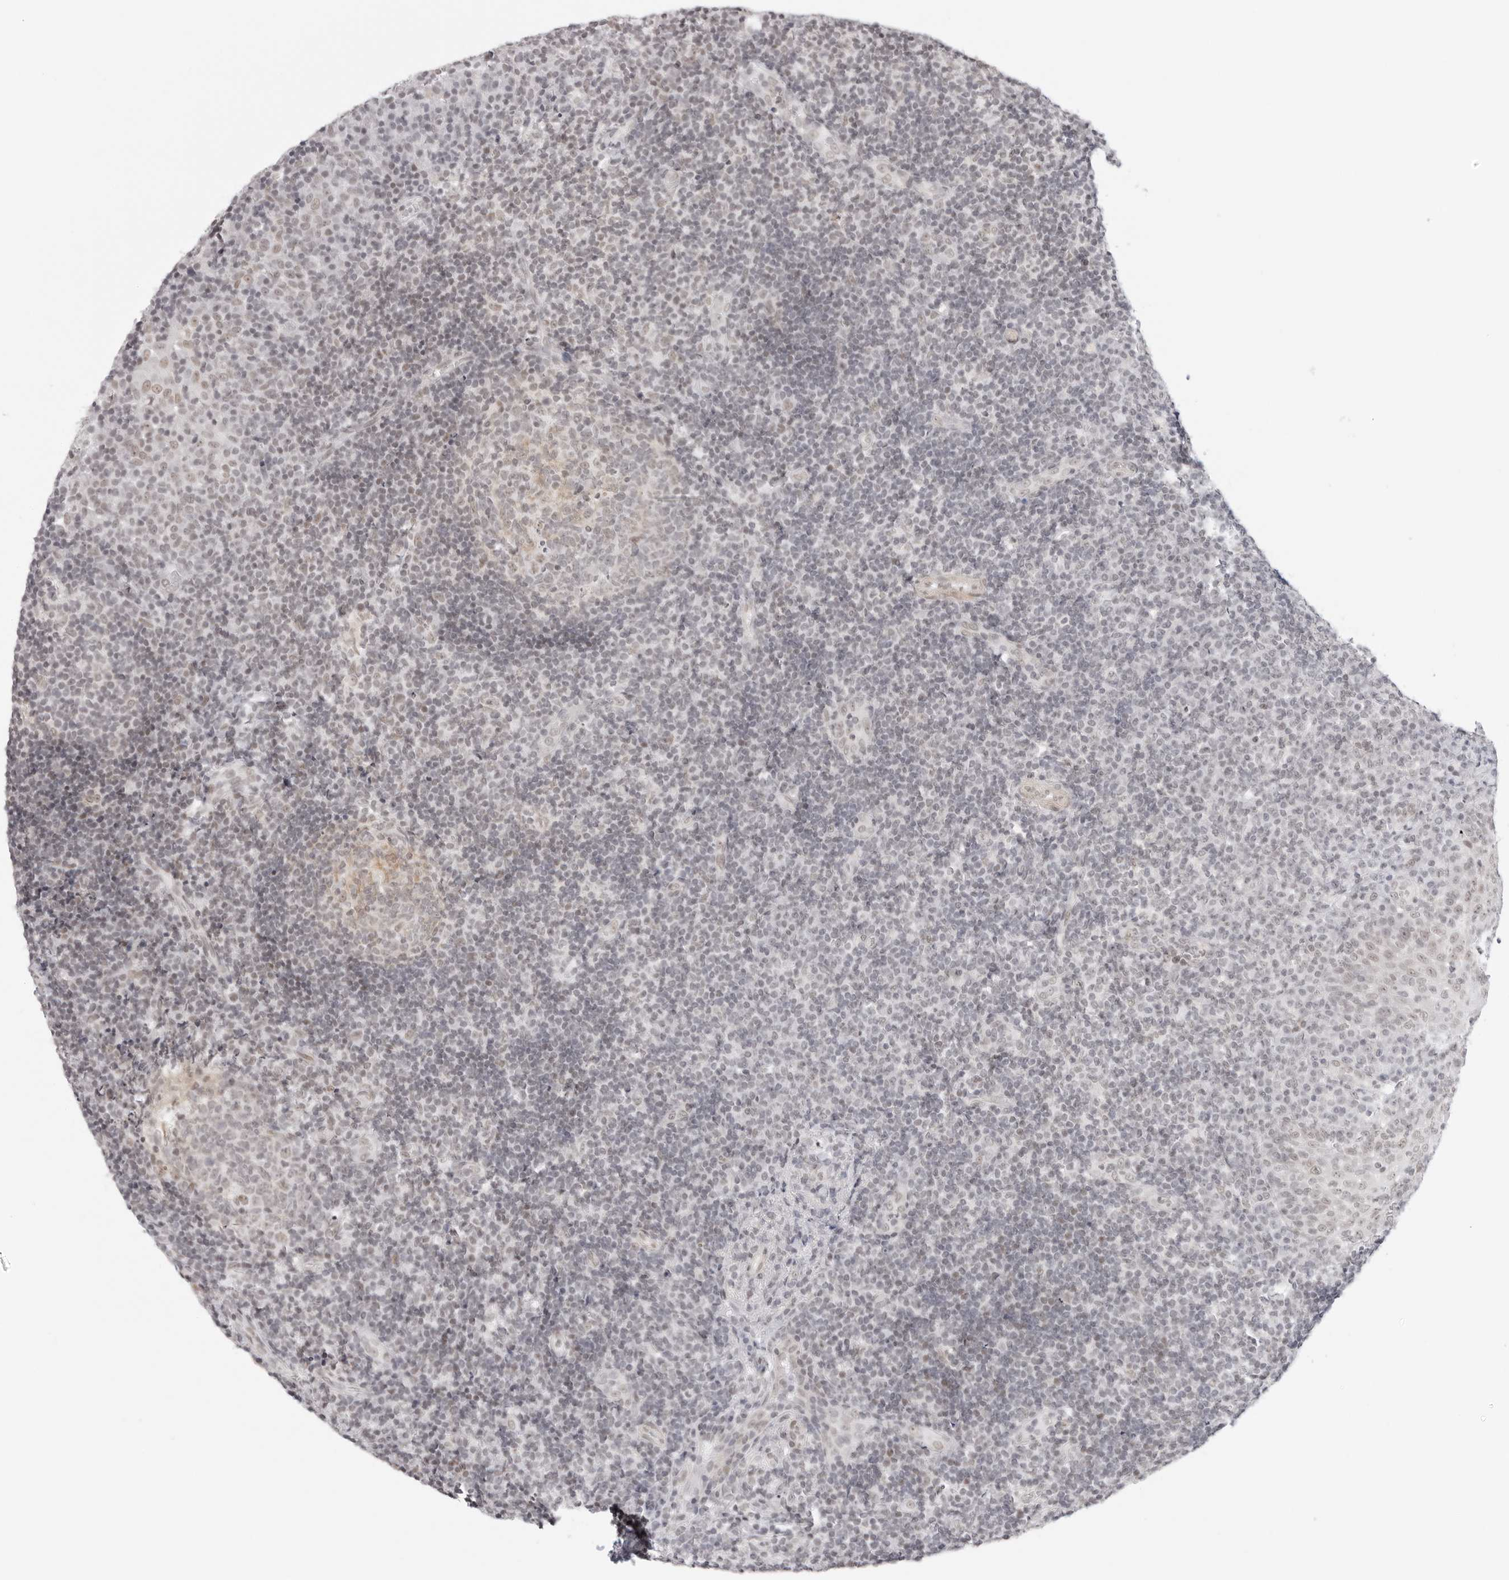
{"staining": {"intensity": "weak", "quantity": "25%-75%", "location": "cytoplasmic/membranous"}, "tissue": "tonsil", "cell_type": "Germinal center cells", "image_type": "normal", "snomed": [{"axis": "morphology", "description": "Normal tissue, NOS"}, {"axis": "topography", "description": "Tonsil"}], "caption": "The micrograph demonstrates immunohistochemical staining of benign tonsil. There is weak cytoplasmic/membranous positivity is seen in about 25%-75% of germinal center cells. Immunohistochemistry stains the protein of interest in brown and the nuclei are stained blue.", "gene": "TCIM", "patient": {"sex": "female", "age": 40}}